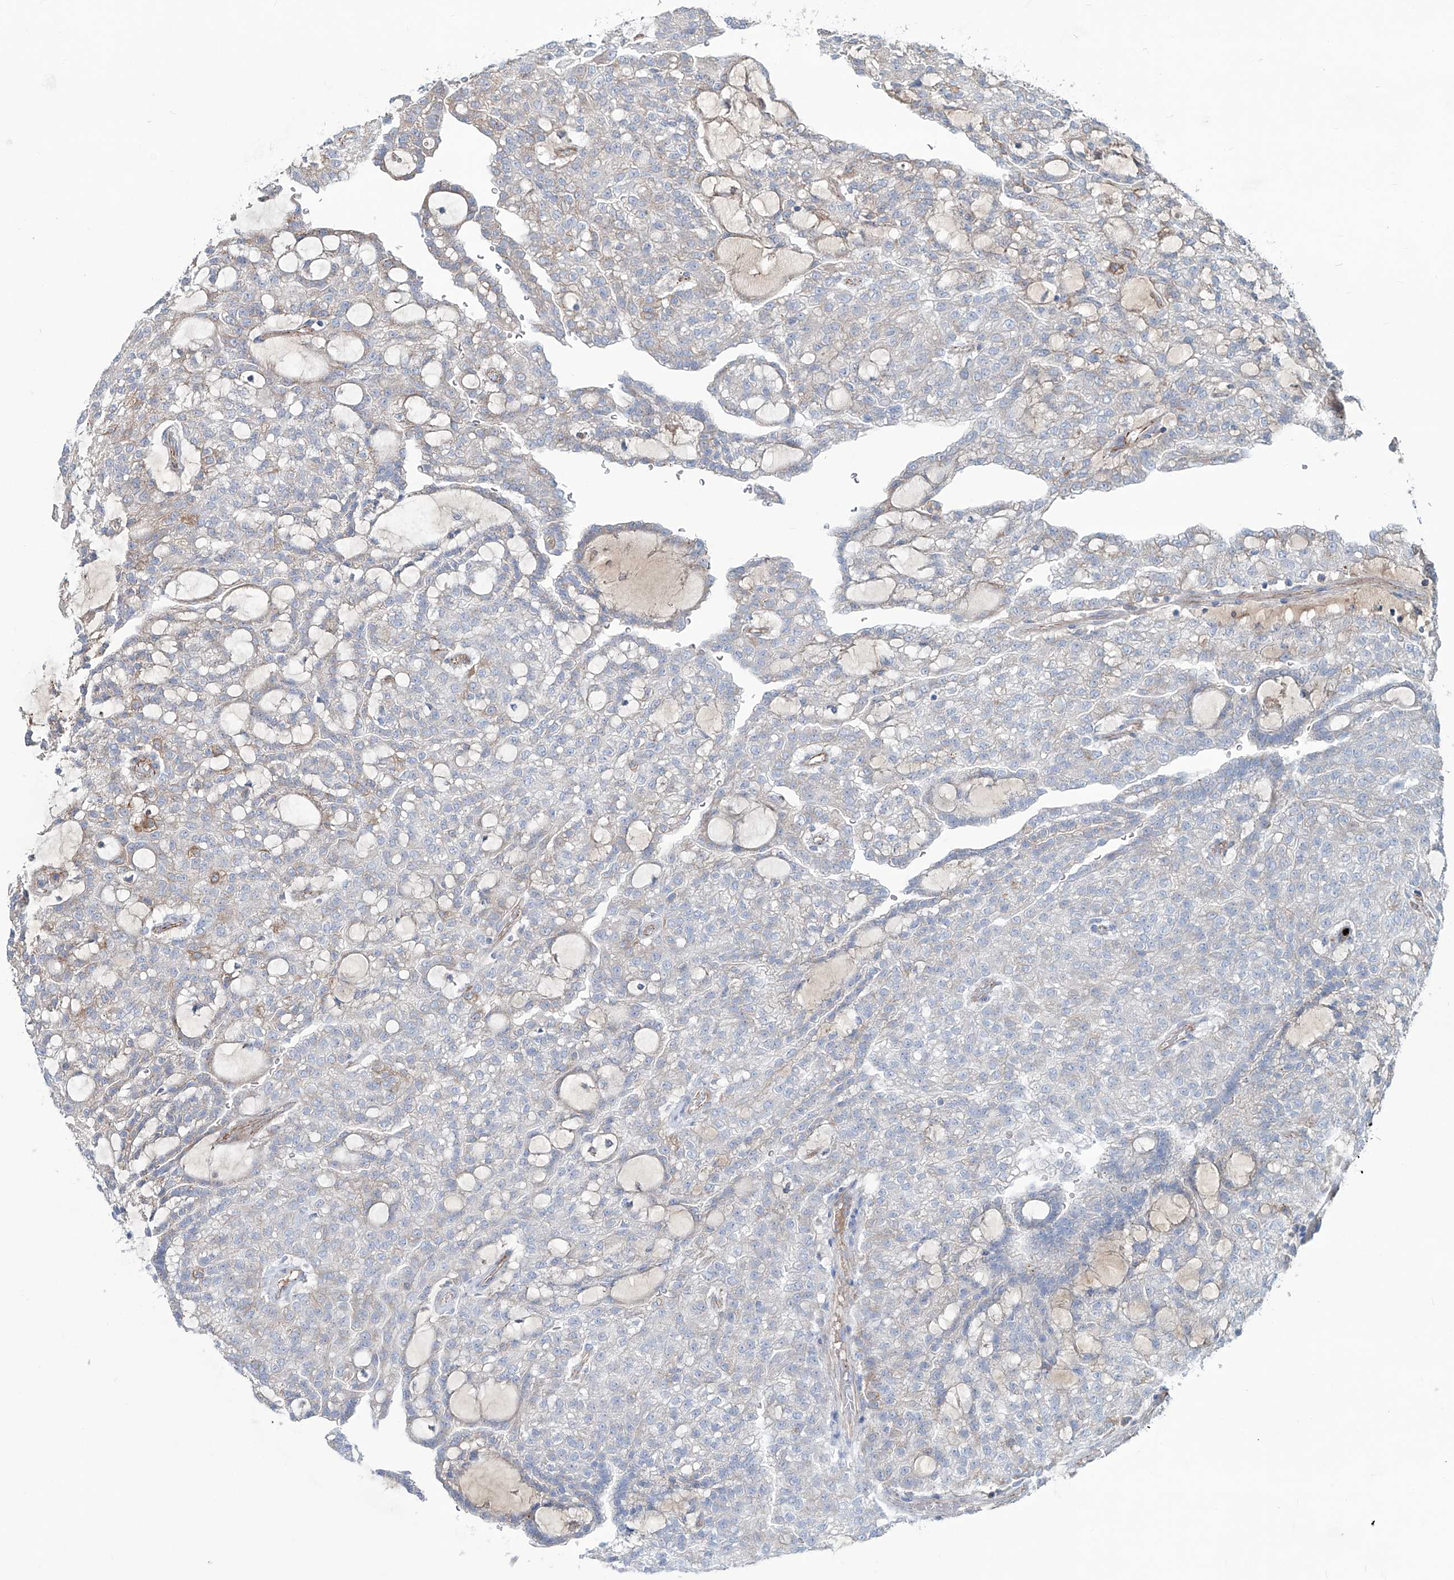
{"staining": {"intensity": "weak", "quantity": "<25%", "location": "cytoplasmic/membranous"}, "tissue": "renal cancer", "cell_type": "Tumor cells", "image_type": "cancer", "snomed": [{"axis": "morphology", "description": "Adenocarcinoma, NOS"}, {"axis": "topography", "description": "Kidney"}], "caption": "Immunohistochemistry micrograph of neoplastic tissue: human renal adenocarcinoma stained with DAB shows no significant protein positivity in tumor cells.", "gene": "CDH5", "patient": {"sex": "male", "age": 63}}